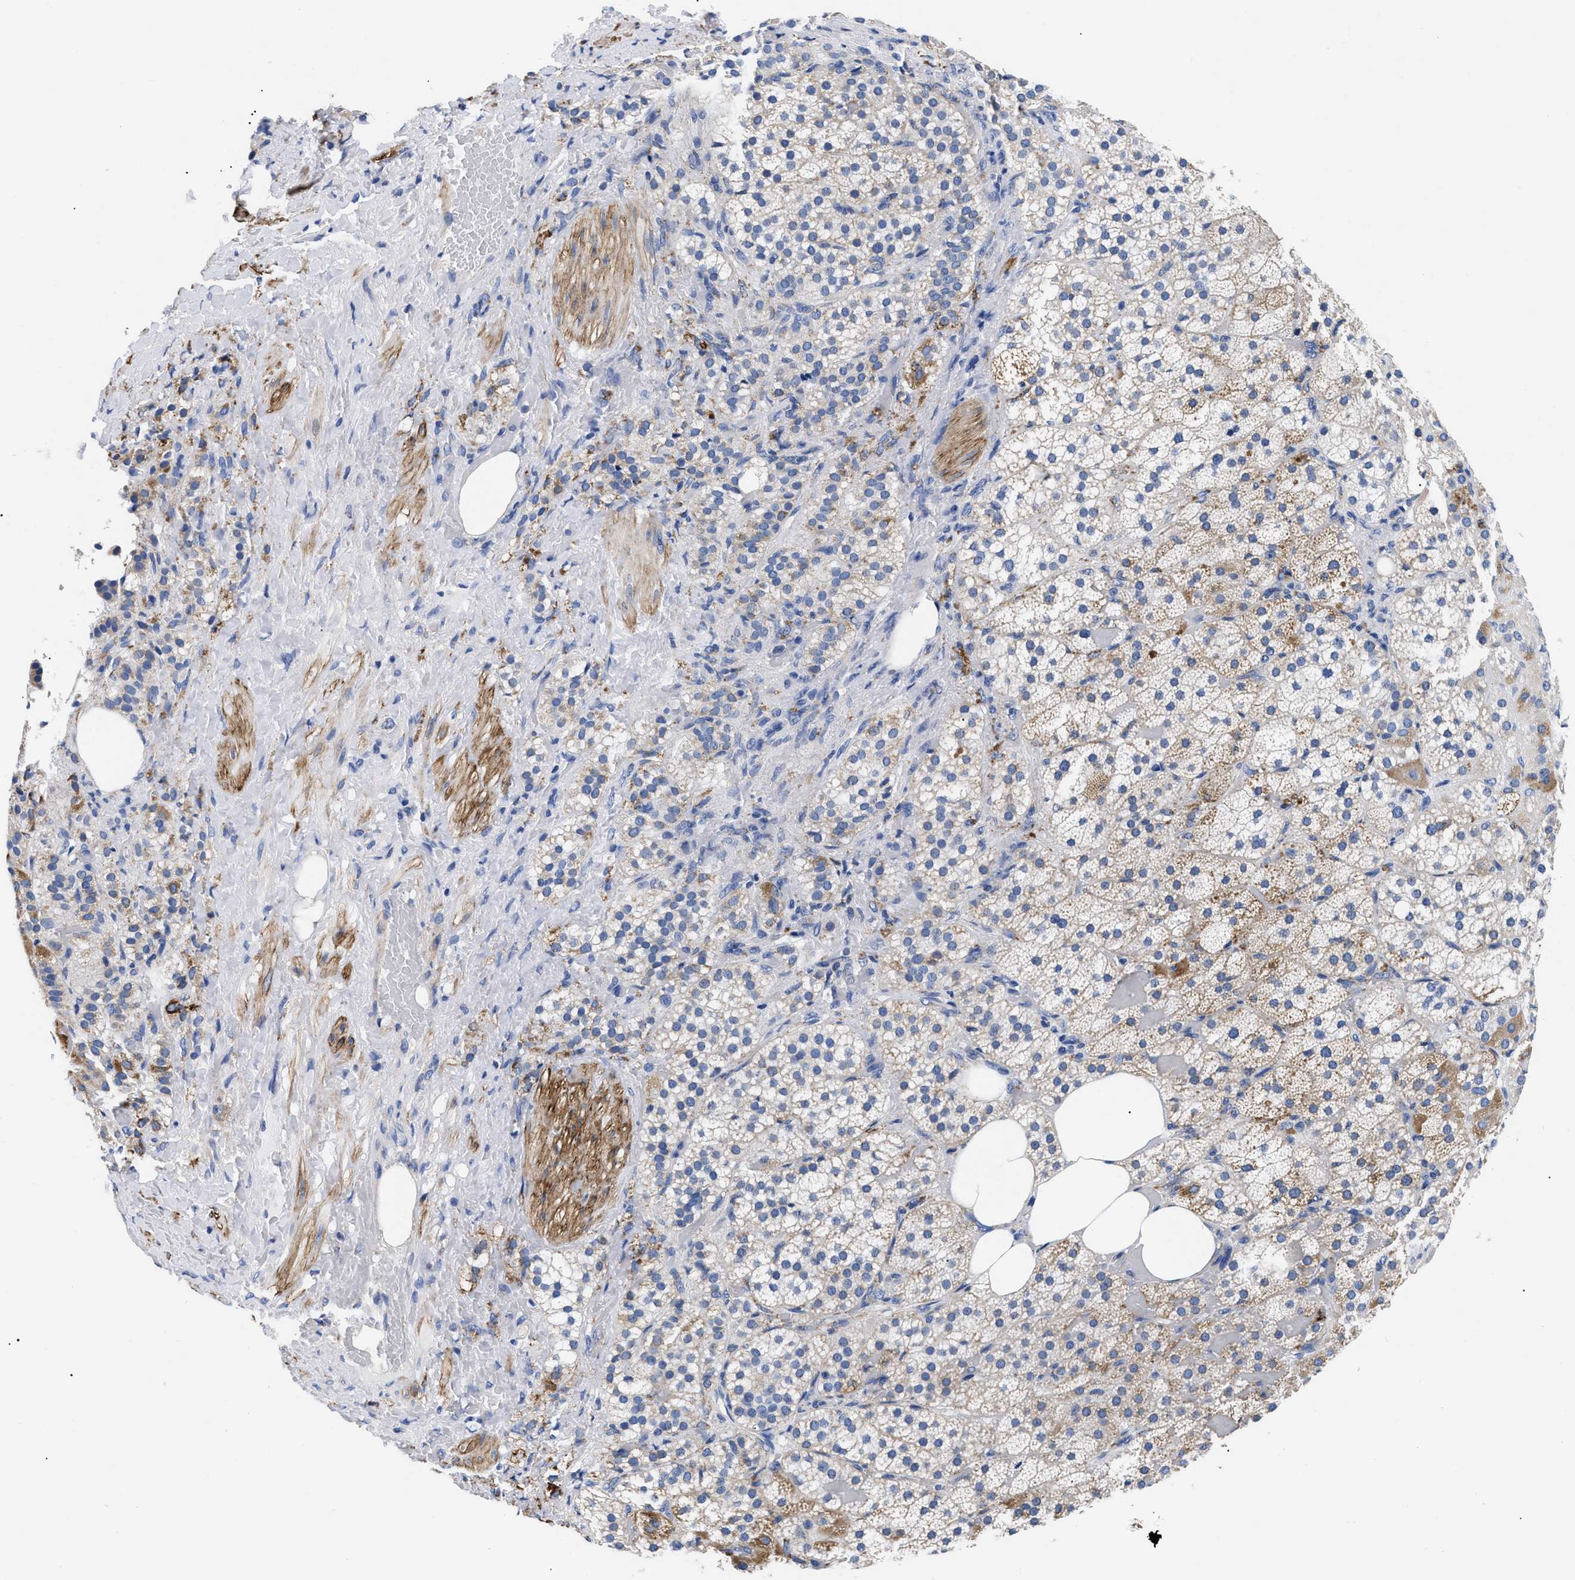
{"staining": {"intensity": "moderate", "quantity": "<25%", "location": "cytoplasmic/membranous"}, "tissue": "adrenal gland", "cell_type": "Glandular cells", "image_type": "normal", "snomed": [{"axis": "morphology", "description": "Normal tissue, NOS"}, {"axis": "topography", "description": "Adrenal gland"}], "caption": "Glandular cells display low levels of moderate cytoplasmic/membranous staining in approximately <25% of cells in unremarkable adrenal gland. (DAB IHC with brightfield microscopy, high magnification).", "gene": "GPR149", "patient": {"sex": "female", "age": 59}}